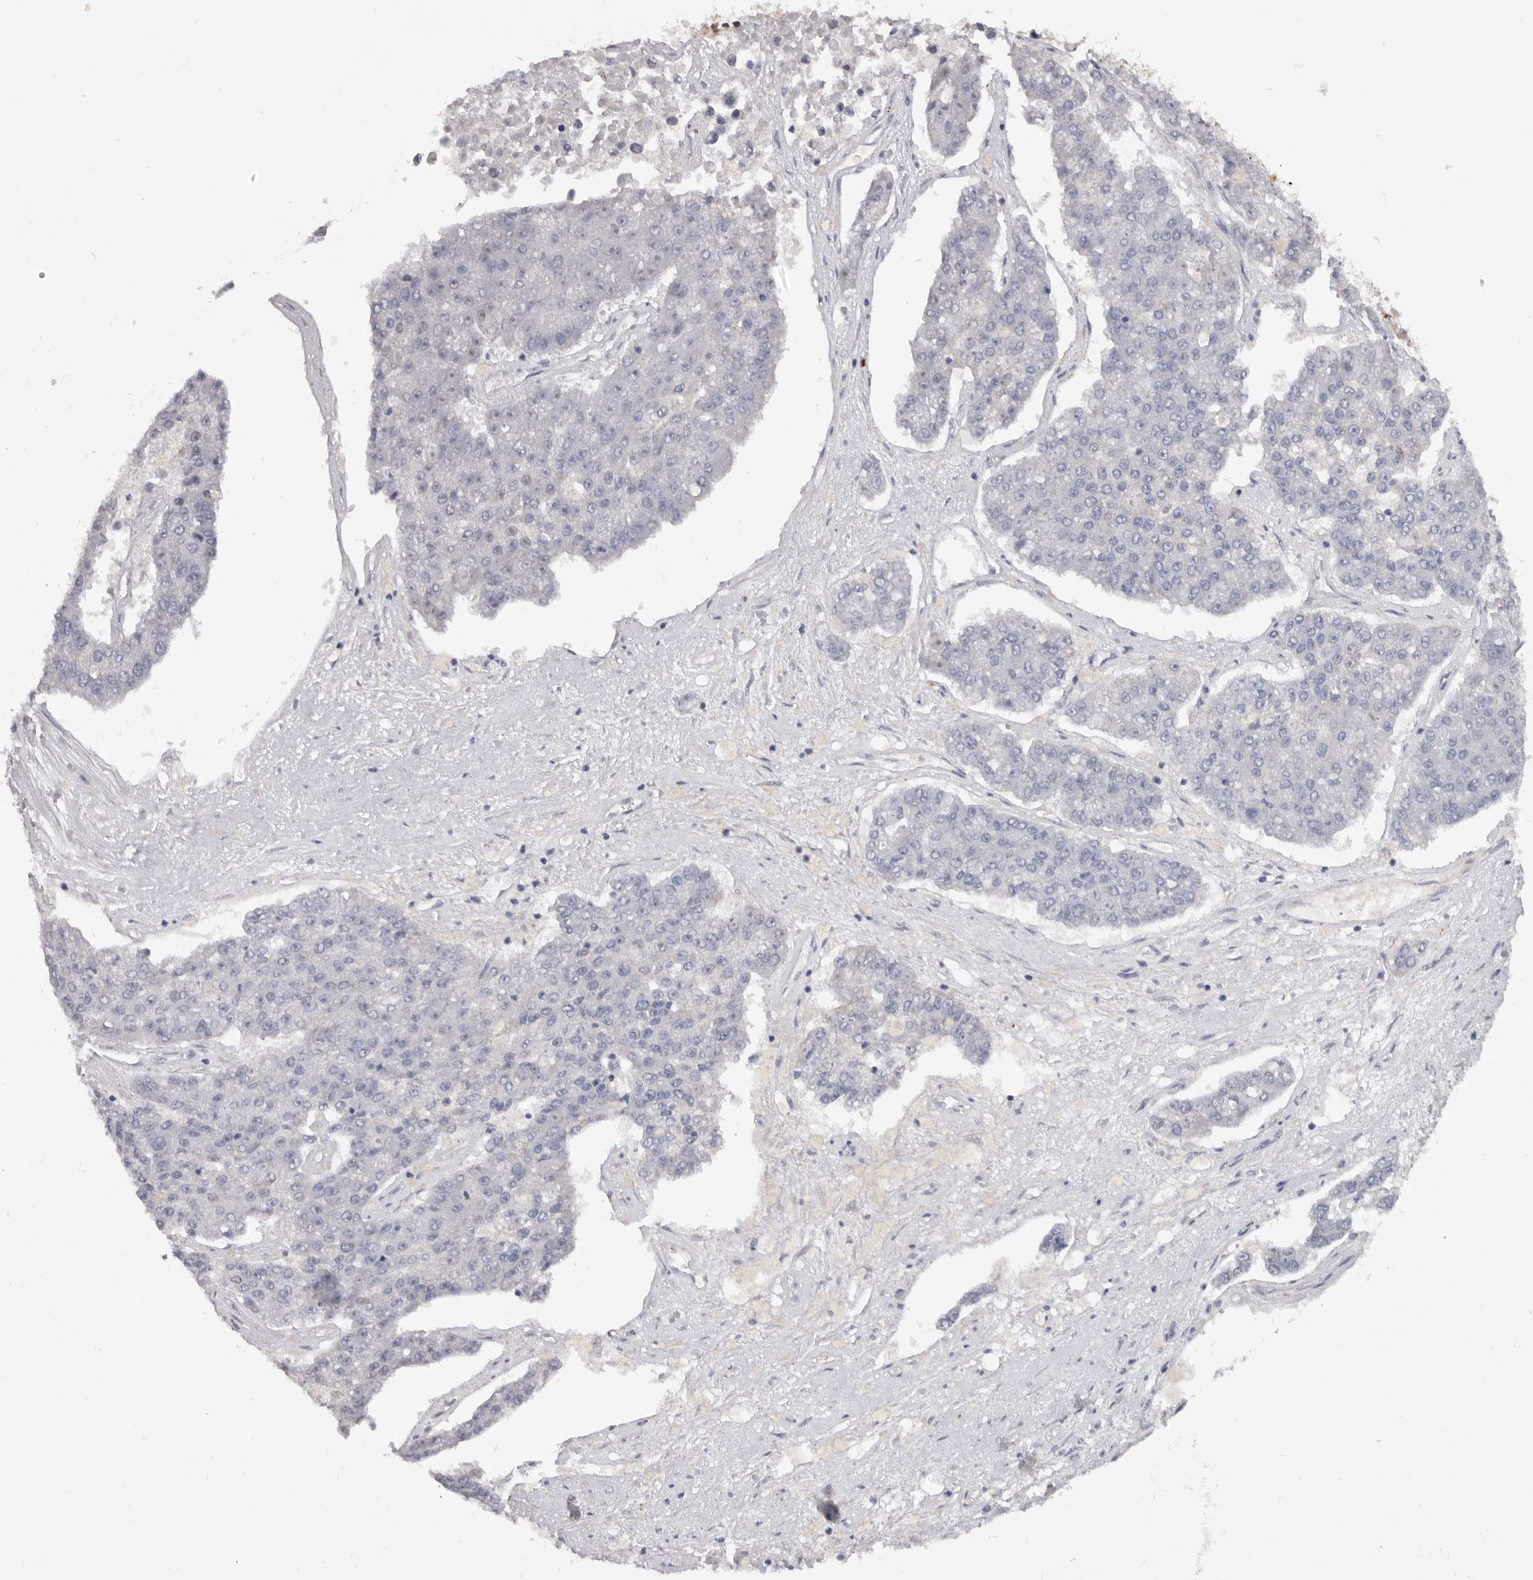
{"staining": {"intensity": "negative", "quantity": "none", "location": "none"}, "tissue": "pancreatic cancer", "cell_type": "Tumor cells", "image_type": "cancer", "snomed": [{"axis": "morphology", "description": "Adenocarcinoma, NOS"}, {"axis": "topography", "description": "Pancreas"}], "caption": "An image of human pancreatic cancer is negative for staining in tumor cells. (IHC, brightfield microscopy, high magnification).", "gene": "TNR", "patient": {"sex": "male", "age": 50}}